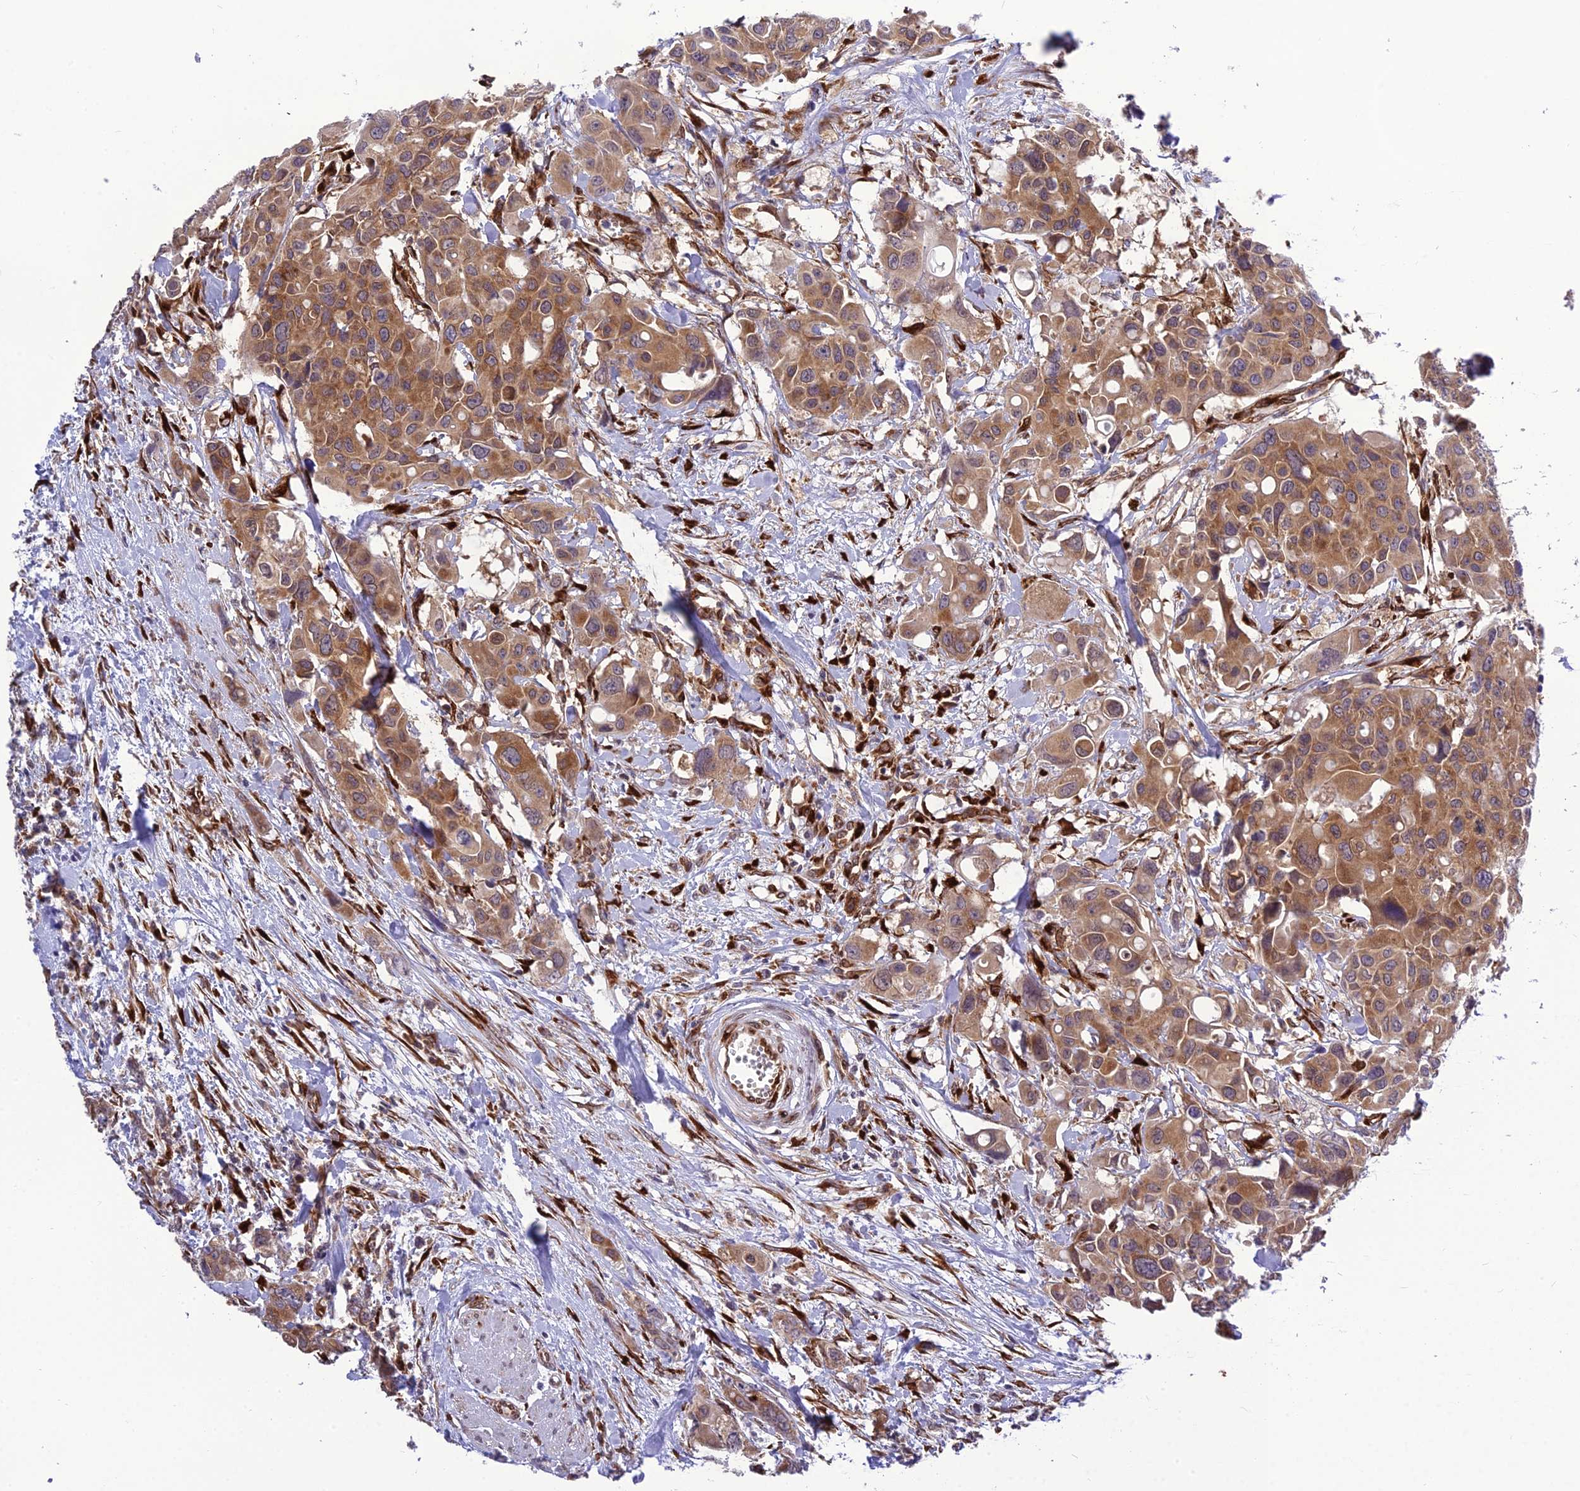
{"staining": {"intensity": "moderate", "quantity": ">75%", "location": "cytoplasmic/membranous"}, "tissue": "colorectal cancer", "cell_type": "Tumor cells", "image_type": "cancer", "snomed": [{"axis": "morphology", "description": "Adenocarcinoma, NOS"}, {"axis": "topography", "description": "Colon"}], "caption": "Immunohistochemical staining of human colorectal cancer (adenocarcinoma) displays medium levels of moderate cytoplasmic/membranous staining in approximately >75% of tumor cells. The protein is stained brown, and the nuclei are stained in blue (DAB (3,3'-diaminobenzidine) IHC with brightfield microscopy, high magnification).", "gene": "DHCR7", "patient": {"sex": "male", "age": 77}}